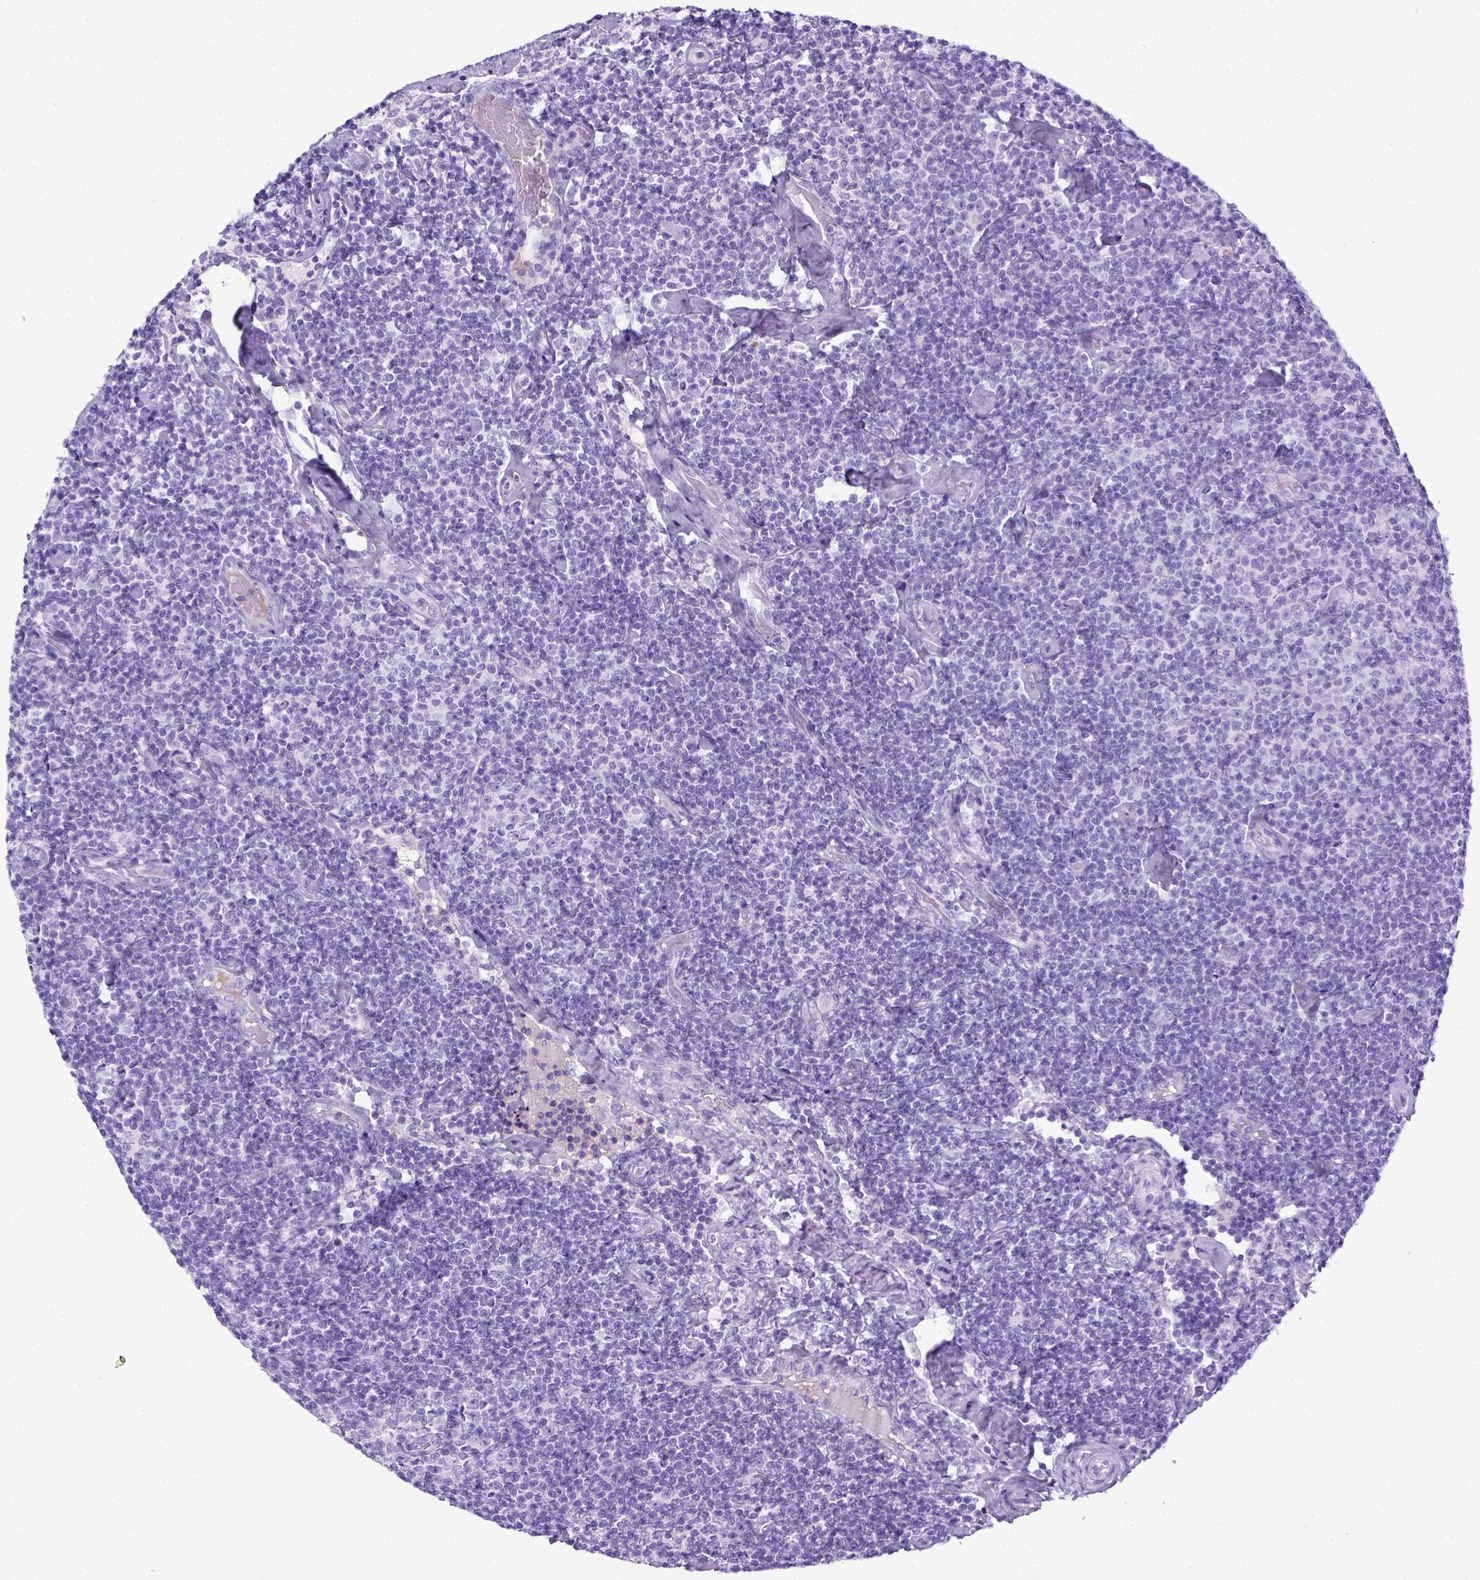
{"staining": {"intensity": "negative", "quantity": "none", "location": "none"}, "tissue": "lymphoma", "cell_type": "Tumor cells", "image_type": "cancer", "snomed": [{"axis": "morphology", "description": "Malignant lymphoma, non-Hodgkin's type, Low grade"}, {"axis": "topography", "description": "Lymph node"}], "caption": "Immunohistochemistry (IHC) micrograph of low-grade malignant lymphoma, non-Hodgkin's type stained for a protein (brown), which displays no positivity in tumor cells.", "gene": "ITIH4", "patient": {"sex": "male", "age": 81}}